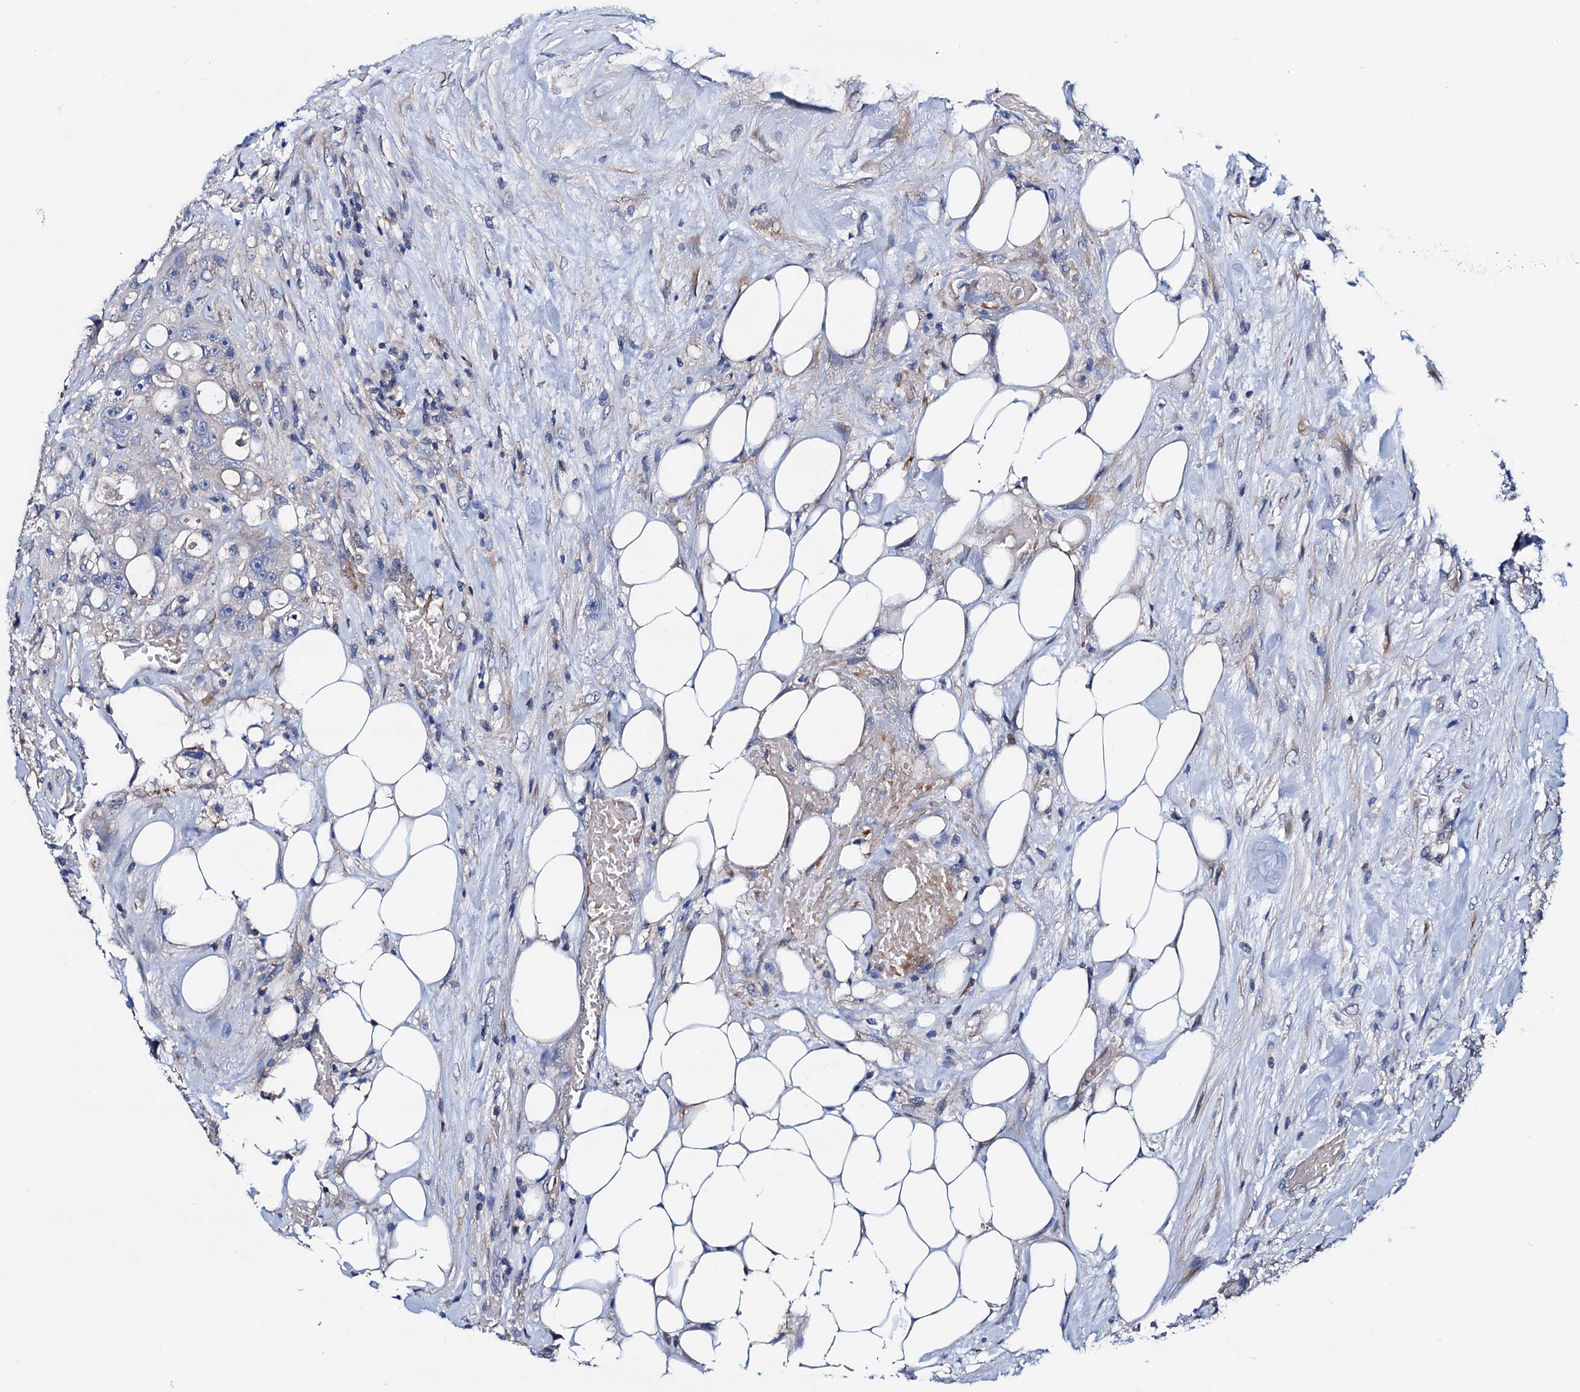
{"staining": {"intensity": "weak", "quantity": "<25%", "location": "cytoplasmic/membranous"}, "tissue": "colorectal cancer", "cell_type": "Tumor cells", "image_type": "cancer", "snomed": [{"axis": "morphology", "description": "Adenocarcinoma, NOS"}, {"axis": "topography", "description": "Colon"}], "caption": "Tumor cells show no significant protein positivity in adenocarcinoma (colorectal). The staining was performed using DAB to visualize the protein expression in brown, while the nuclei were stained in blue with hematoxylin (Magnification: 20x).", "gene": "GCOM1", "patient": {"sex": "female", "age": 46}}